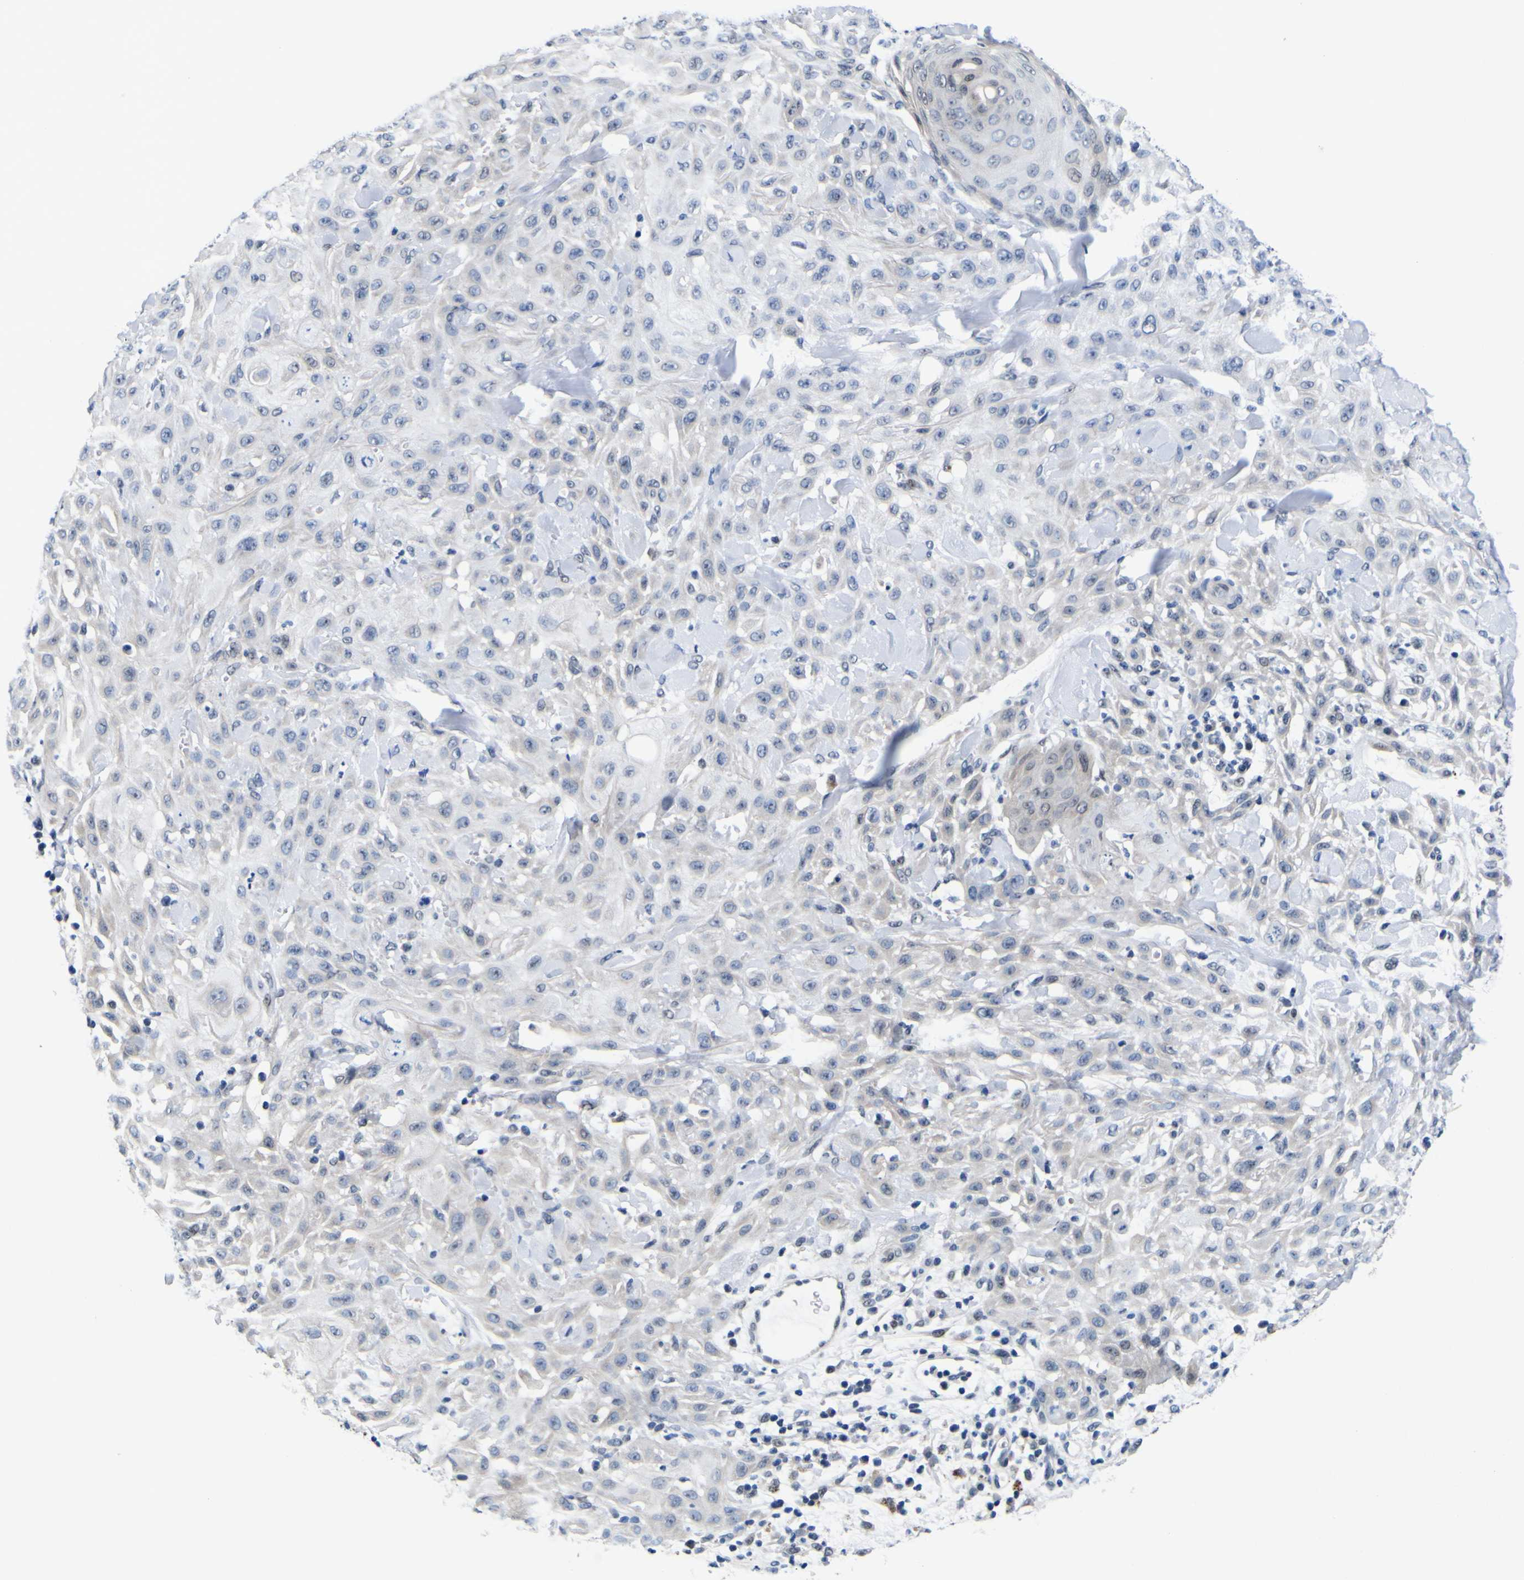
{"staining": {"intensity": "negative", "quantity": "none", "location": "none"}, "tissue": "skin cancer", "cell_type": "Tumor cells", "image_type": "cancer", "snomed": [{"axis": "morphology", "description": "Squamous cell carcinoma, NOS"}, {"axis": "topography", "description": "Skin"}], "caption": "Squamous cell carcinoma (skin) was stained to show a protein in brown. There is no significant expression in tumor cells. The staining is performed using DAB (3,3'-diaminobenzidine) brown chromogen with nuclei counter-stained in using hematoxylin.", "gene": "CUL4B", "patient": {"sex": "male", "age": 24}}